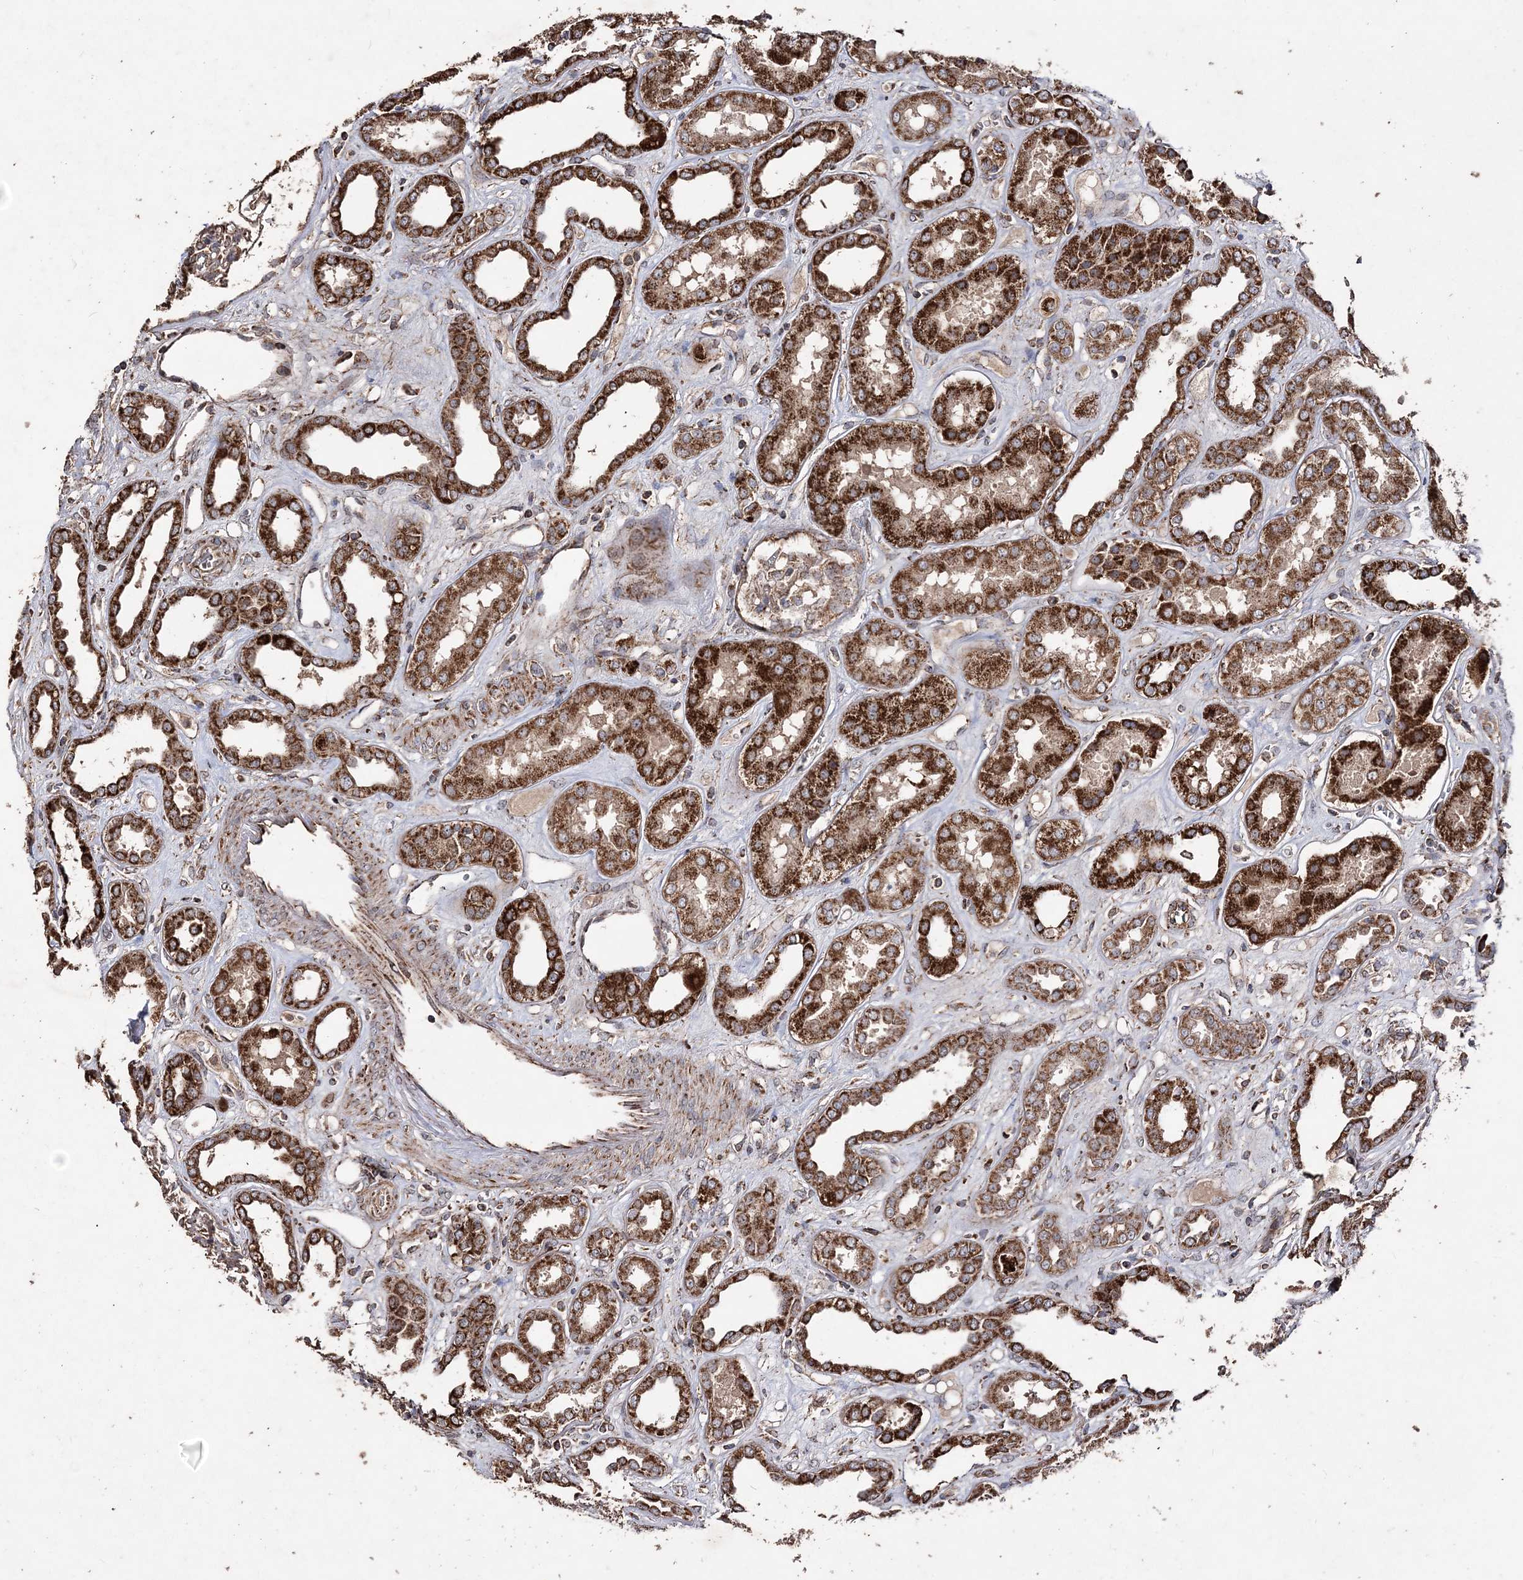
{"staining": {"intensity": "moderate", "quantity": "<25%", "location": "cytoplasmic/membranous"}, "tissue": "kidney", "cell_type": "Cells in glomeruli", "image_type": "normal", "snomed": [{"axis": "morphology", "description": "Normal tissue, NOS"}, {"axis": "topography", "description": "Kidney"}], "caption": "Kidney stained with DAB (3,3'-diaminobenzidine) immunohistochemistry (IHC) exhibits low levels of moderate cytoplasmic/membranous staining in about <25% of cells in glomeruli.", "gene": "POC5", "patient": {"sex": "male", "age": 59}}